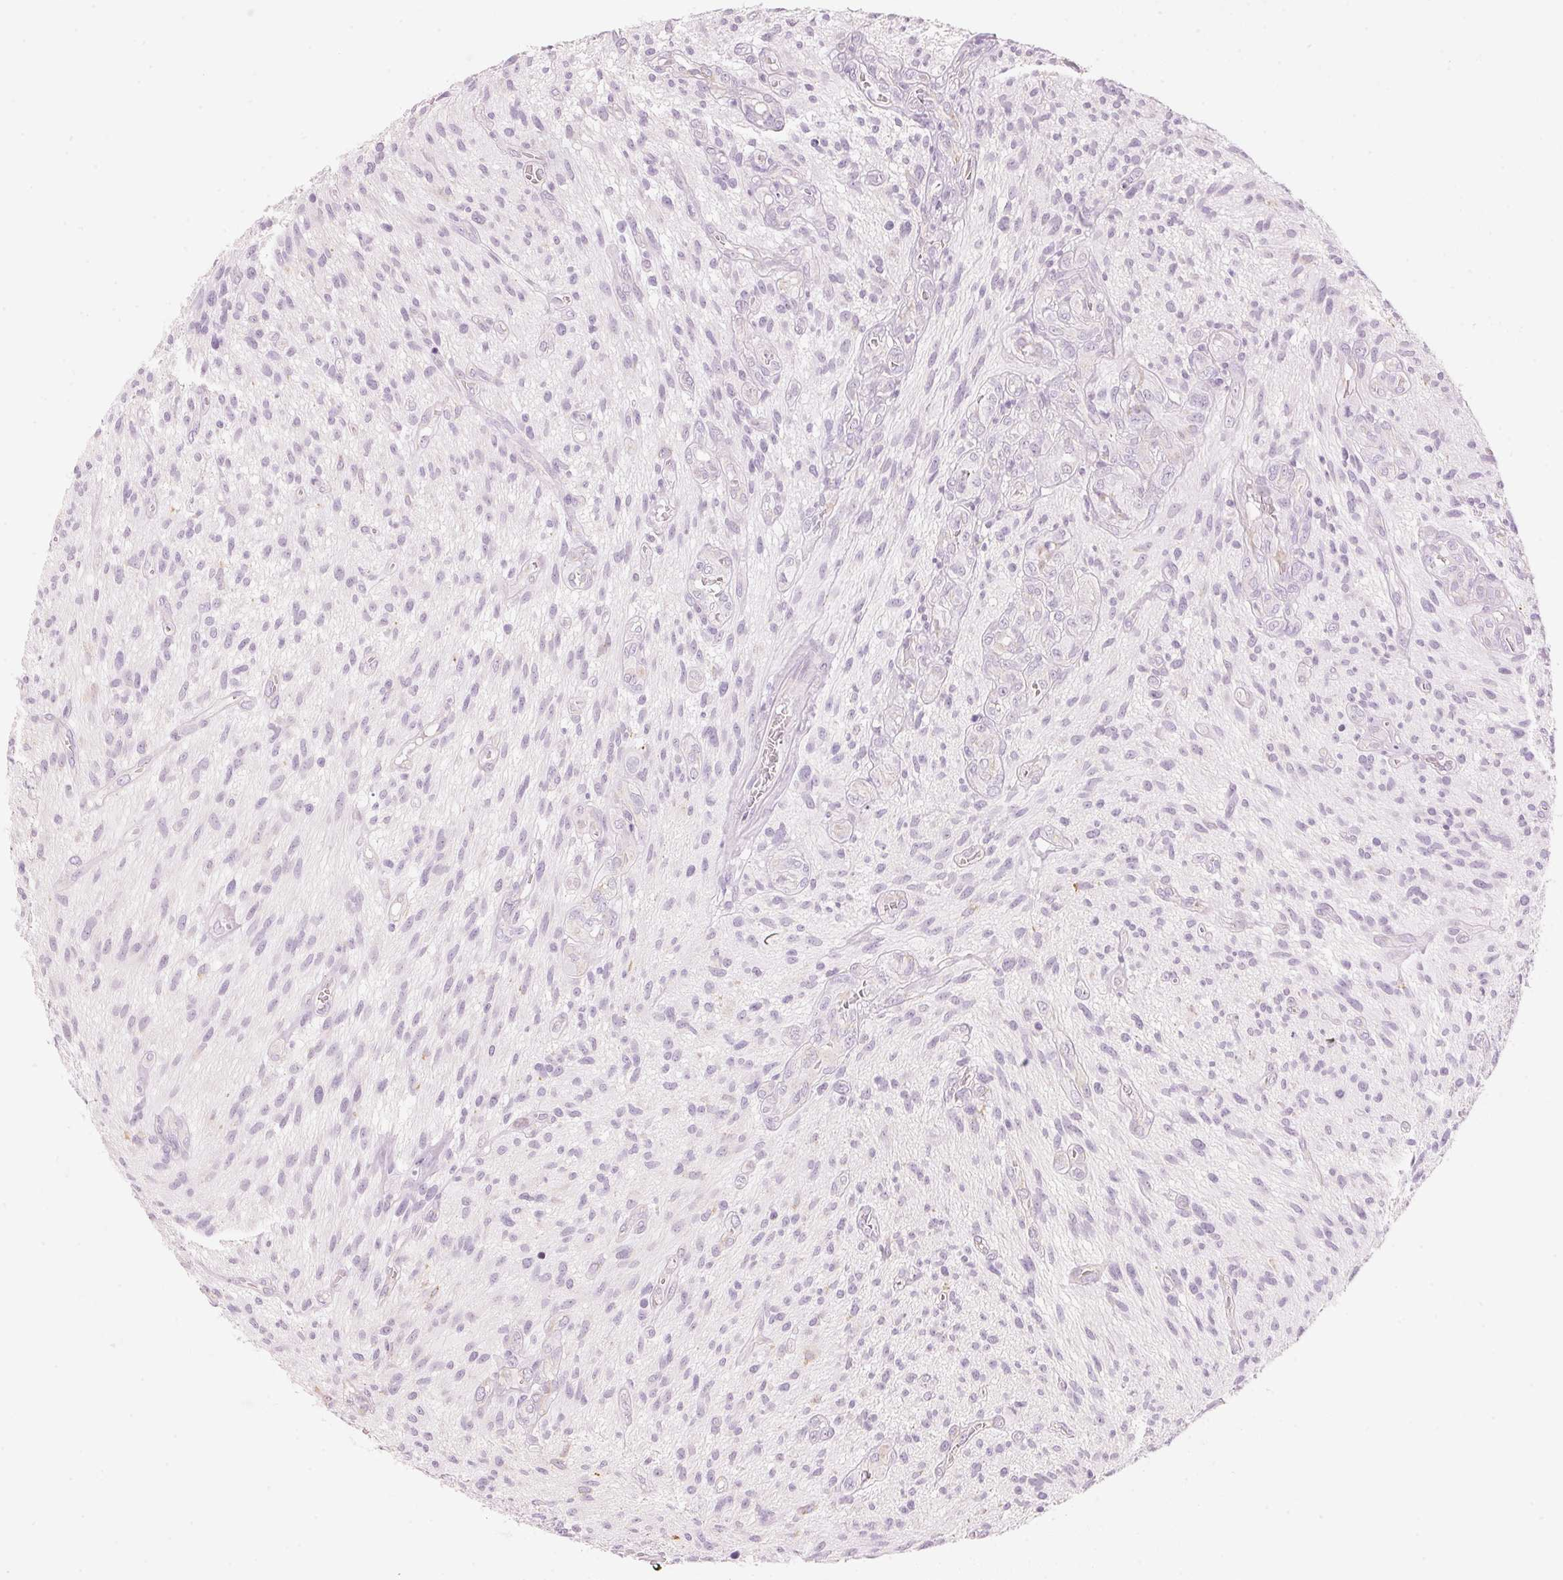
{"staining": {"intensity": "negative", "quantity": "none", "location": "none"}, "tissue": "glioma", "cell_type": "Tumor cells", "image_type": "cancer", "snomed": [{"axis": "morphology", "description": "Glioma, malignant, High grade"}, {"axis": "topography", "description": "Brain"}], "caption": "The micrograph exhibits no staining of tumor cells in glioma.", "gene": "HOXB13", "patient": {"sex": "male", "age": 75}}